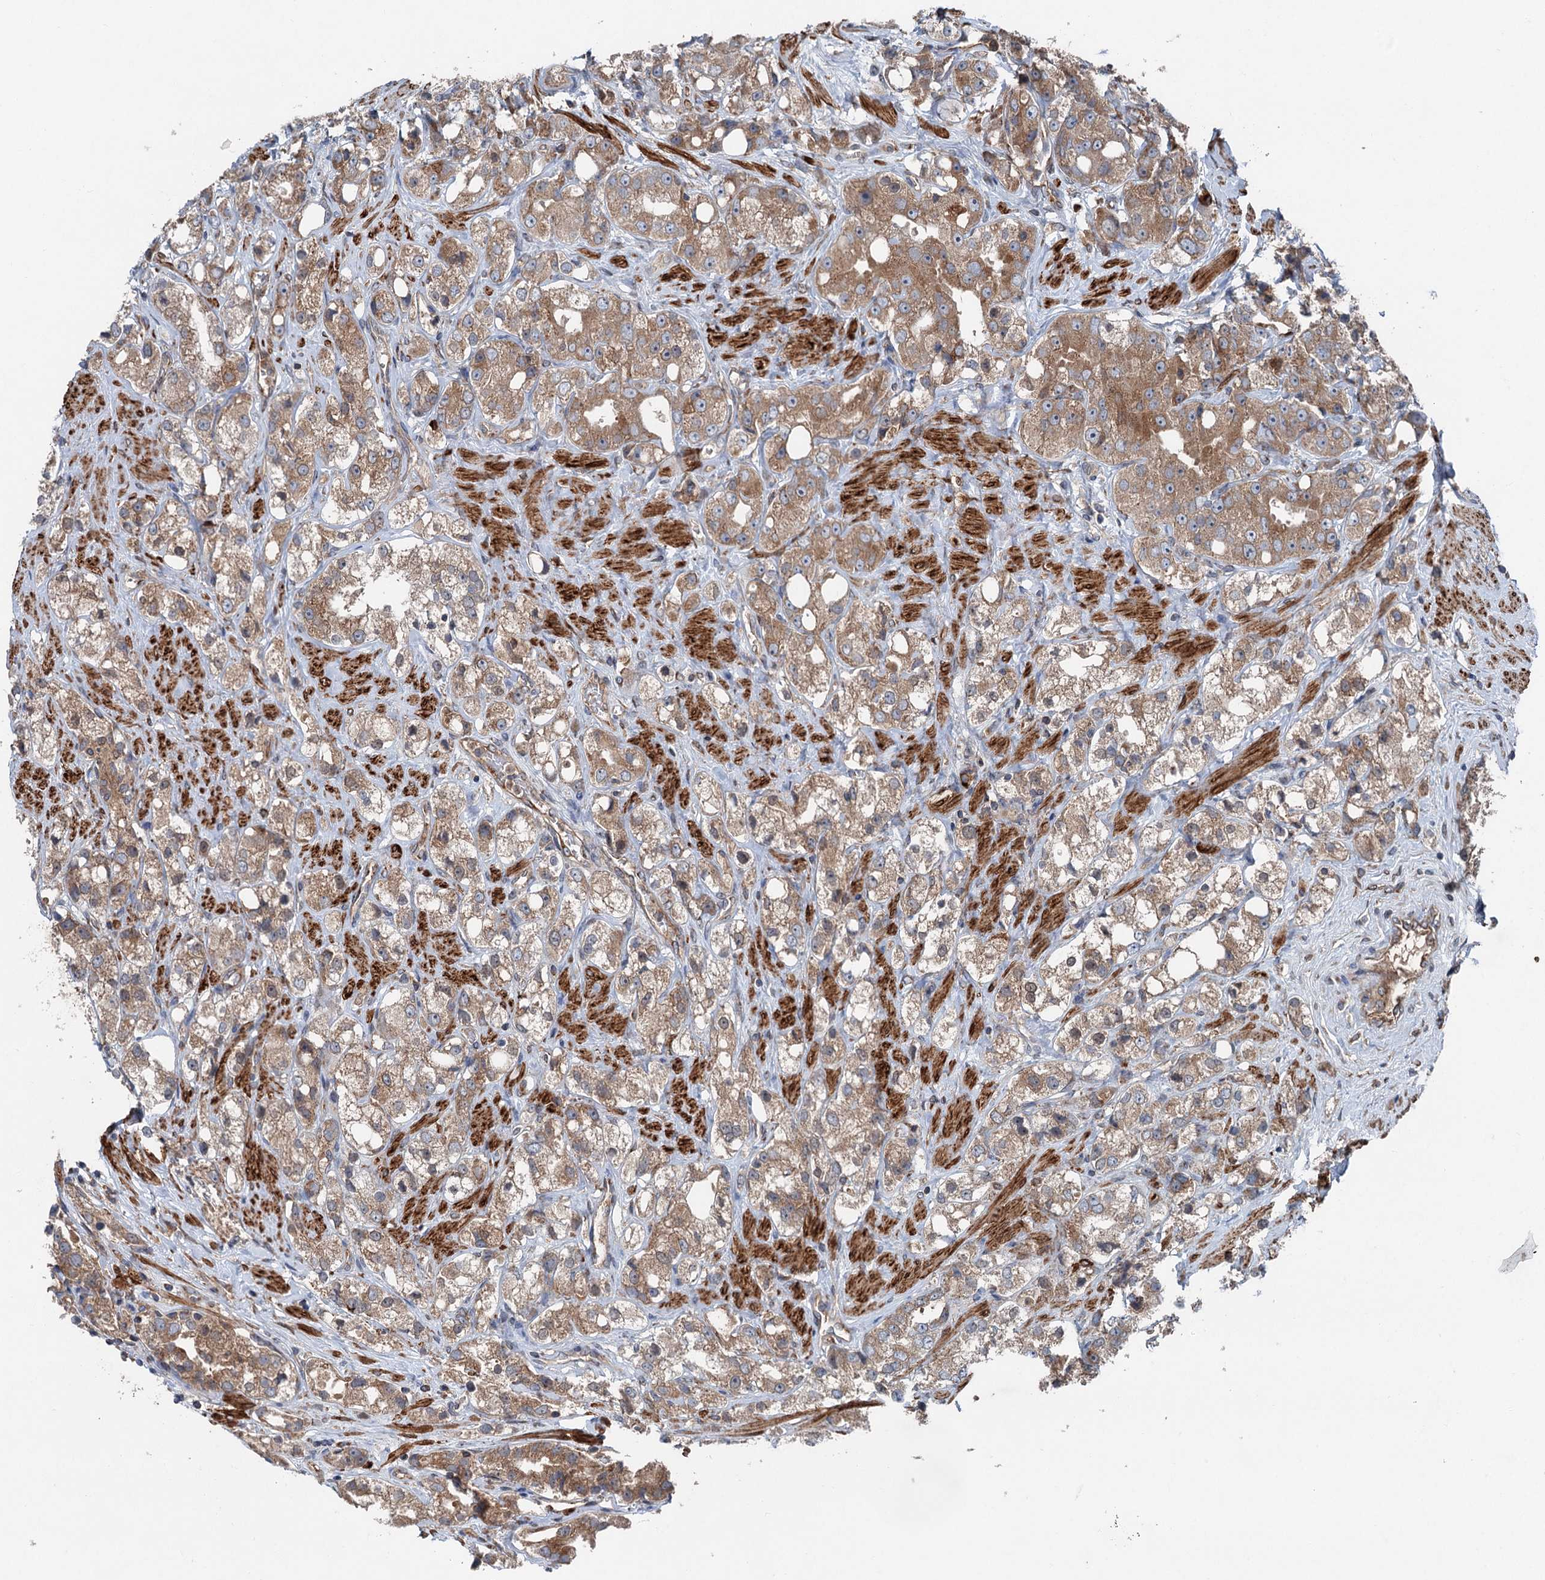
{"staining": {"intensity": "moderate", "quantity": ">75%", "location": "cytoplasmic/membranous"}, "tissue": "prostate cancer", "cell_type": "Tumor cells", "image_type": "cancer", "snomed": [{"axis": "morphology", "description": "Adenocarcinoma, NOS"}, {"axis": "topography", "description": "Prostate"}], "caption": "An immunohistochemistry histopathology image of neoplastic tissue is shown. Protein staining in brown highlights moderate cytoplasmic/membranous positivity in adenocarcinoma (prostate) within tumor cells. (DAB IHC with brightfield microscopy, high magnification).", "gene": "CALCOCO1", "patient": {"sex": "male", "age": 79}}